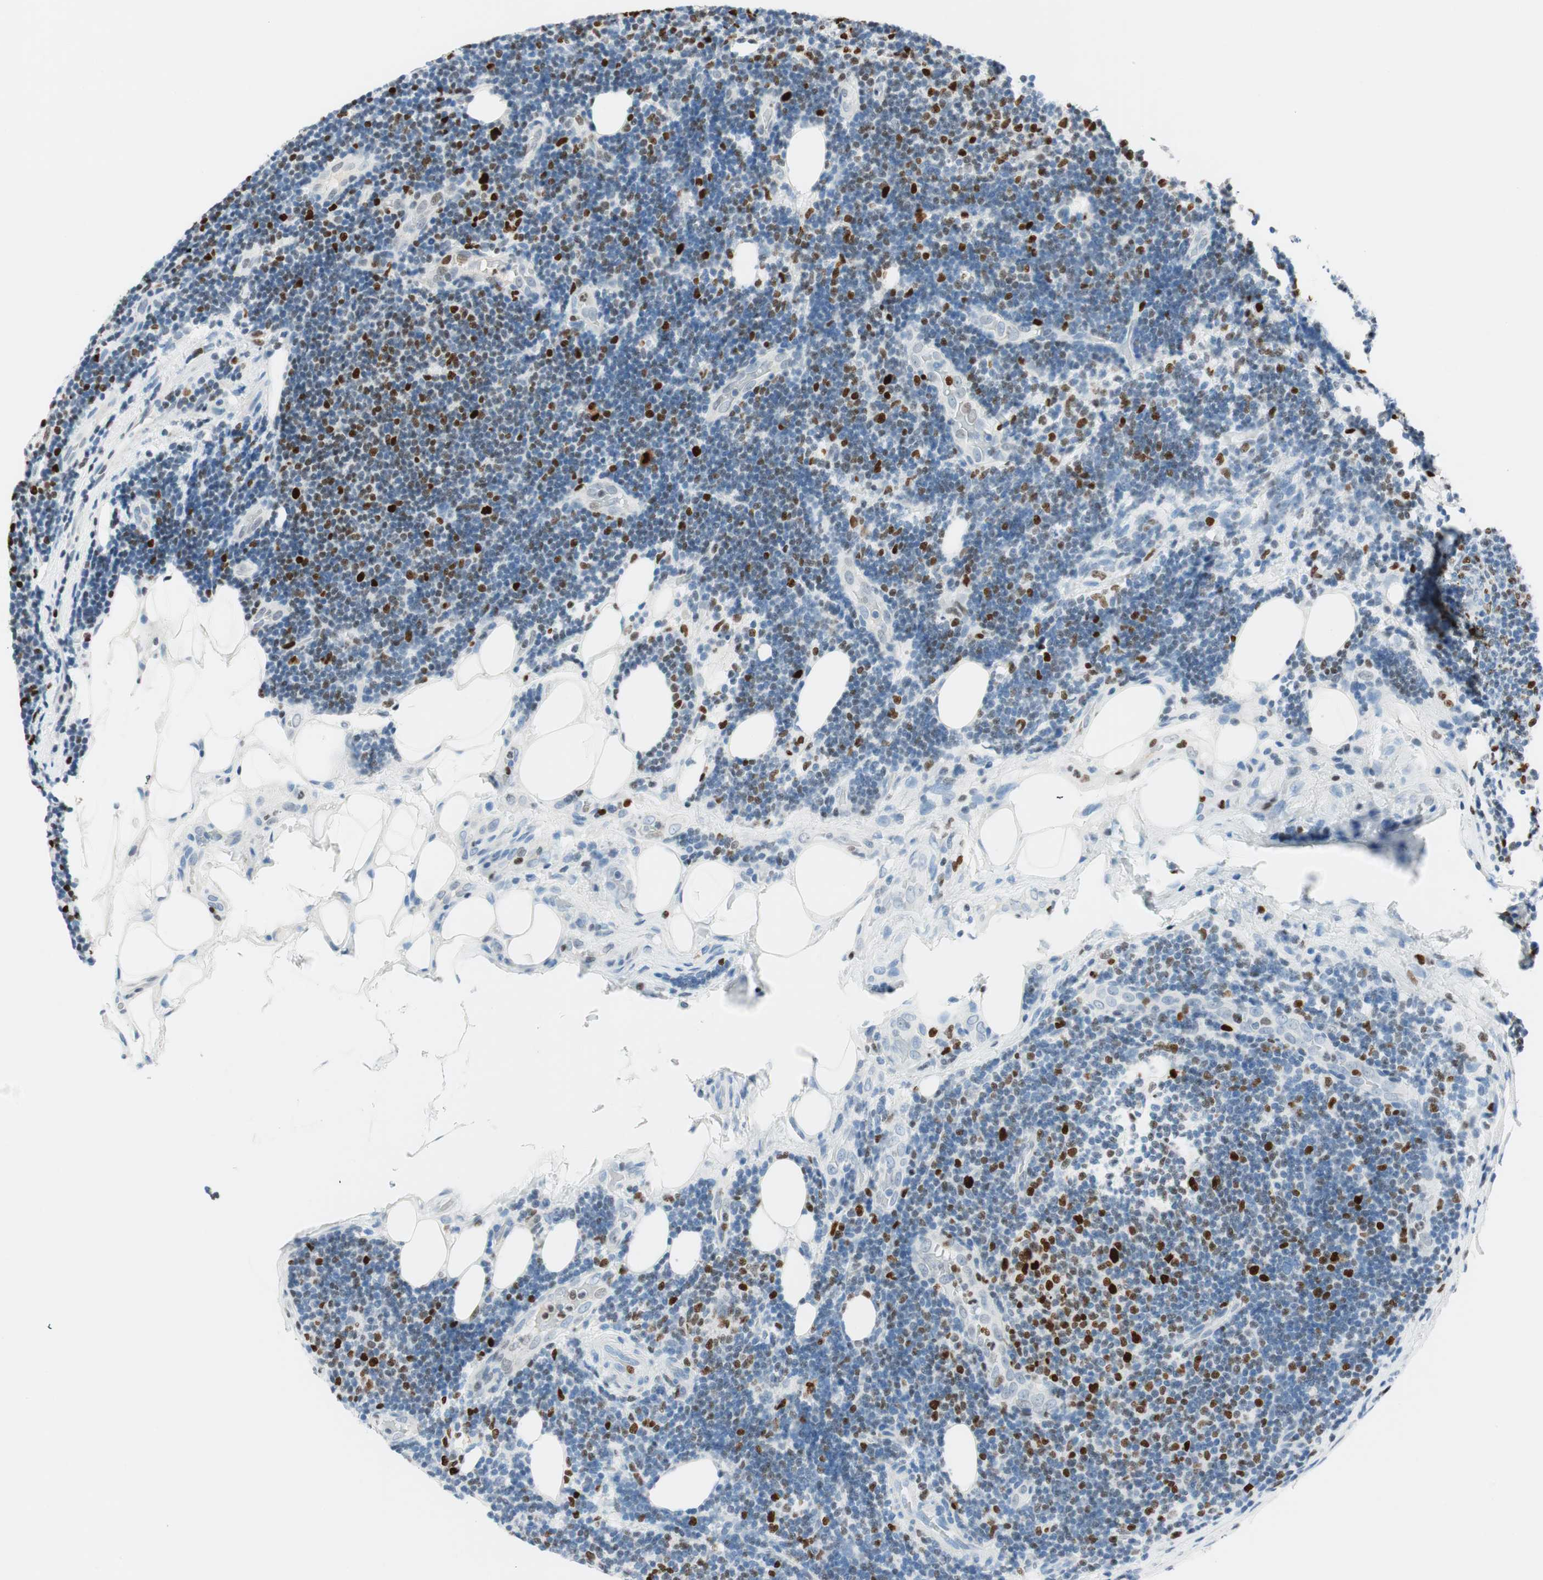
{"staining": {"intensity": "strong", "quantity": "25%-75%", "location": "nuclear"}, "tissue": "lymphoma", "cell_type": "Tumor cells", "image_type": "cancer", "snomed": [{"axis": "morphology", "description": "Malignant lymphoma, non-Hodgkin's type, Low grade"}, {"axis": "topography", "description": "Lymph node"}], "caption": "Protein expression analysis of low-grade malignant lymphoma, non-Hodgkin's type reveals strong nuclear expression in approximately 25%-75% of tumor cells.", "gene": "EZH2", "patient": {"sex": "male", "age": 83}}